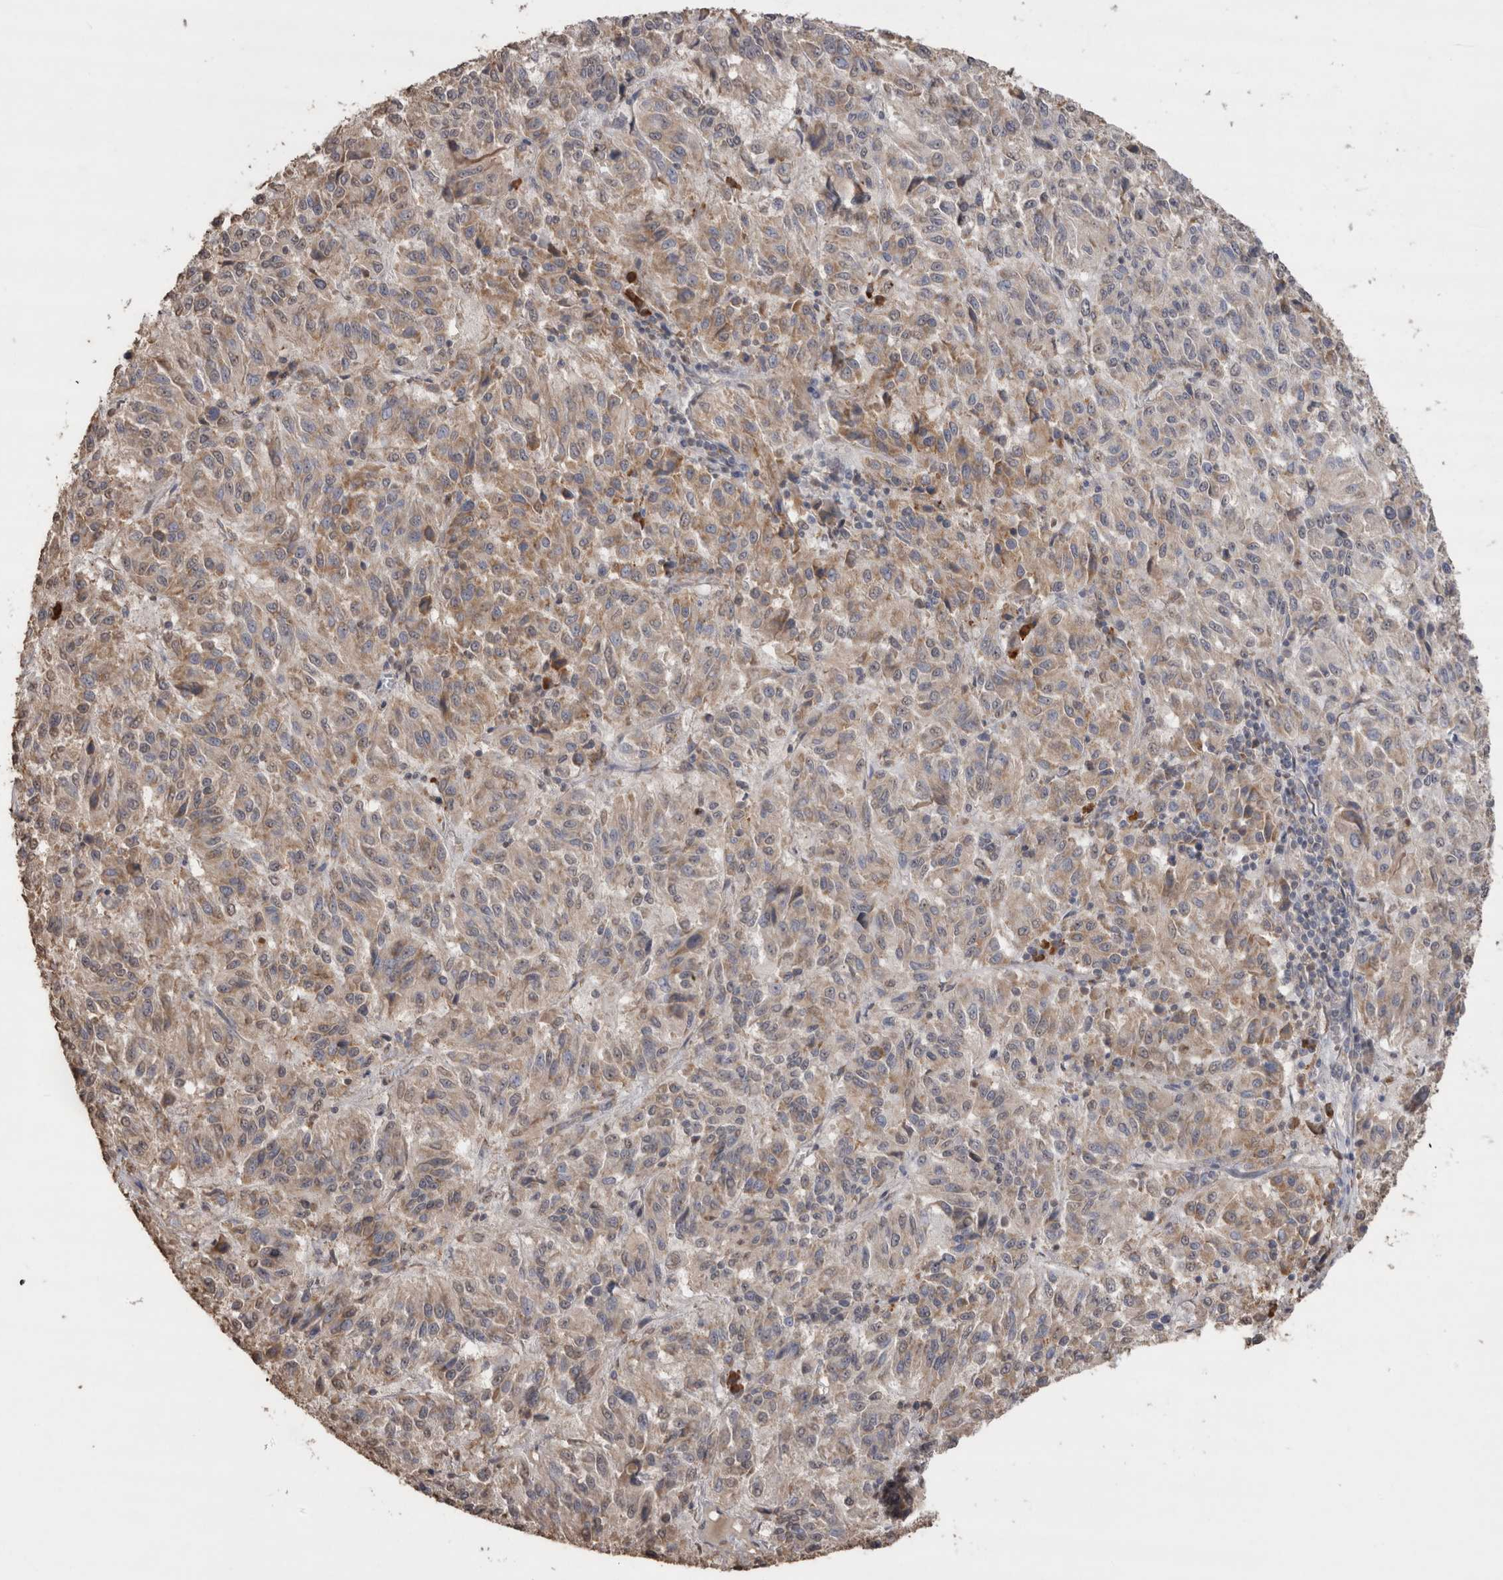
{"staining": {"intensity": "moderate", "quantity": "25%-75%", "location": "cytoplasmic/membranous"}, "tissue": "melanoma", "cell_type": "Tumor cells", "image_type": "cancer", "snomed": [{"axis": "morphology", "description": "Malignant melanoma, Metastatic site"}, {"axis": "topography", "description": "Lung"}], "caption": "Immunohistochemical staining of human melanoma displays moderate cytoplasmic/membranous protein positivity in approximately 25%-75% of tumor cells. (Stains: DAB (3,3'-diaminobenzidine) in brown, nuclei in blue, Microscopy: brightfield microscopy at high magnification).", "gene": "CRELD2", "patient": {"sex": "male", "age": 64}}